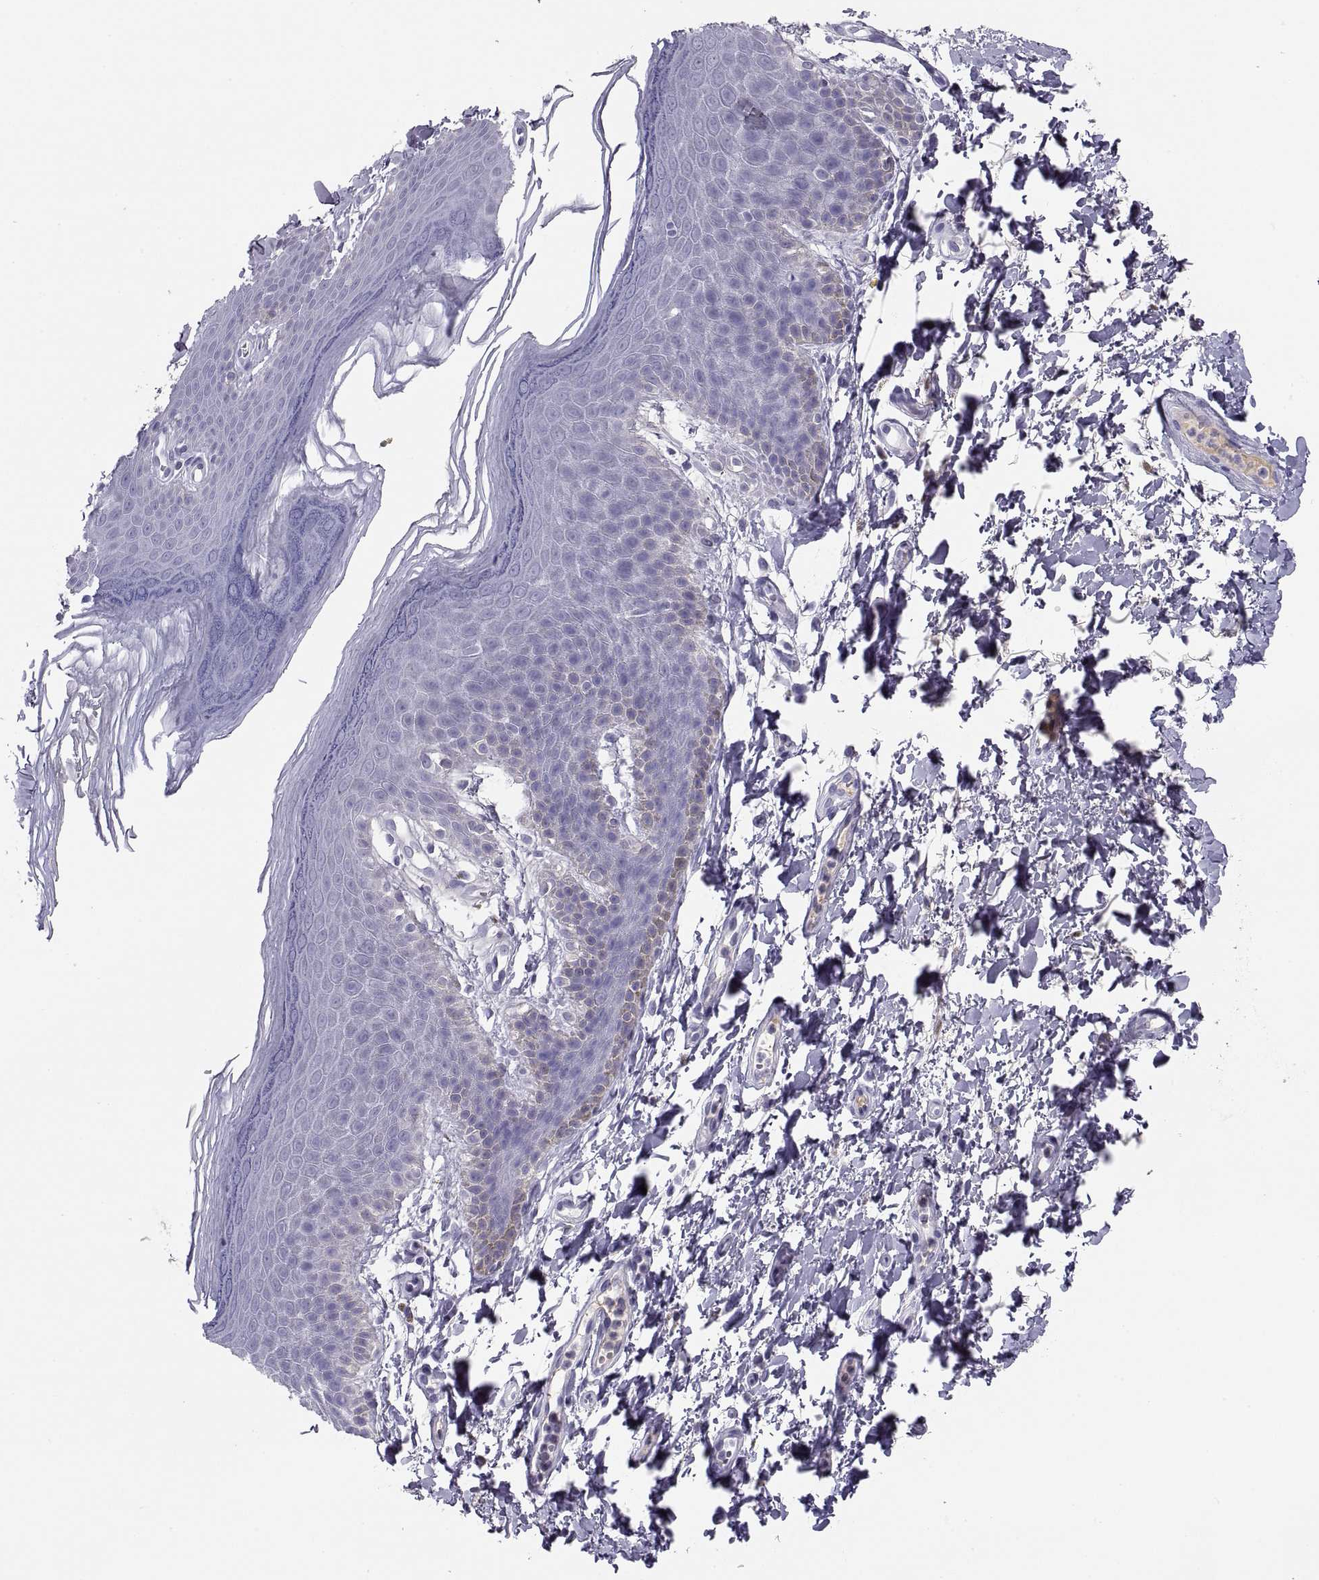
{"staining": {"intensity": "negative", "quantity": "none", "location": "none"}, "tissue": "skin", "cell_type": "Epidermal cells", "image_type": "normal", "snomed": [{"axis": "morphology", "description": "Normal tissue, NOS"}, {"axis": "topography", "description": "Anal"}], "caption": "Photomicrograph shows no protein expression in epidermal cells of benign skin. The staining is performed using DAB (3,3'-diaminobenzidine) brown chromogen with nuclei counter-stained in using hematoxylin.", "gene": "MAGEB2", "patient": {"sex": "male", "age": 53}}